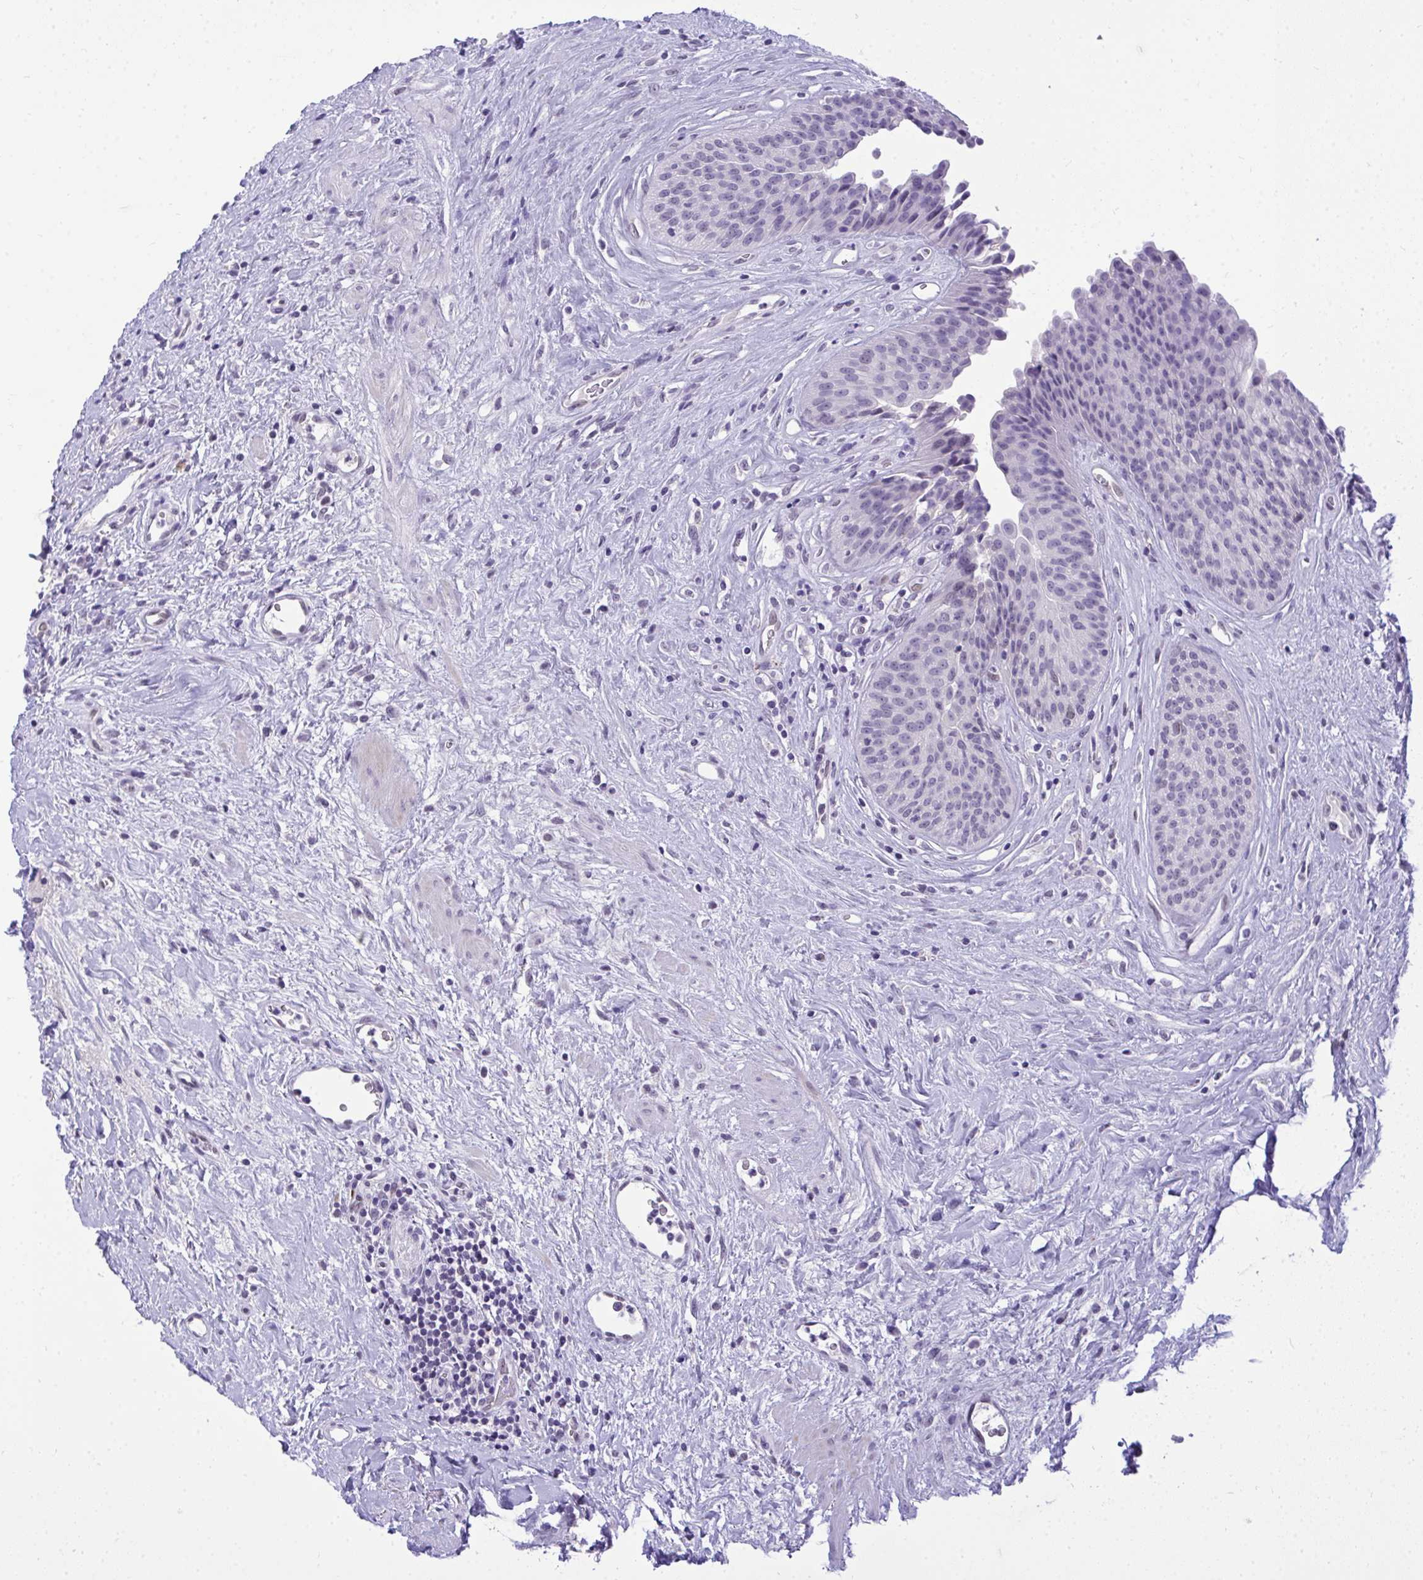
{"staining": {"intensity": "moderate", "quantity": "<25%", "location": "nuclear"}, "tissue": "urinary bladder", "cell_type": "Urothelial cells", "image_type": "normal", "snomed": [{"axis": "morphology", "description": "Normal tissue, NOS"}, {"axis": "topography", "description": "Urinary bladder"}], "caption": "This micrograph shows unremarkable urinary bladder stained with IHC to label a protein in brown. The nuclear of urothelial cells show moderate positivity for the protein. Nuclei are counter-stained blue.", "gene": "TEAD4", "patient": {"sex": "female", "age": 56}}